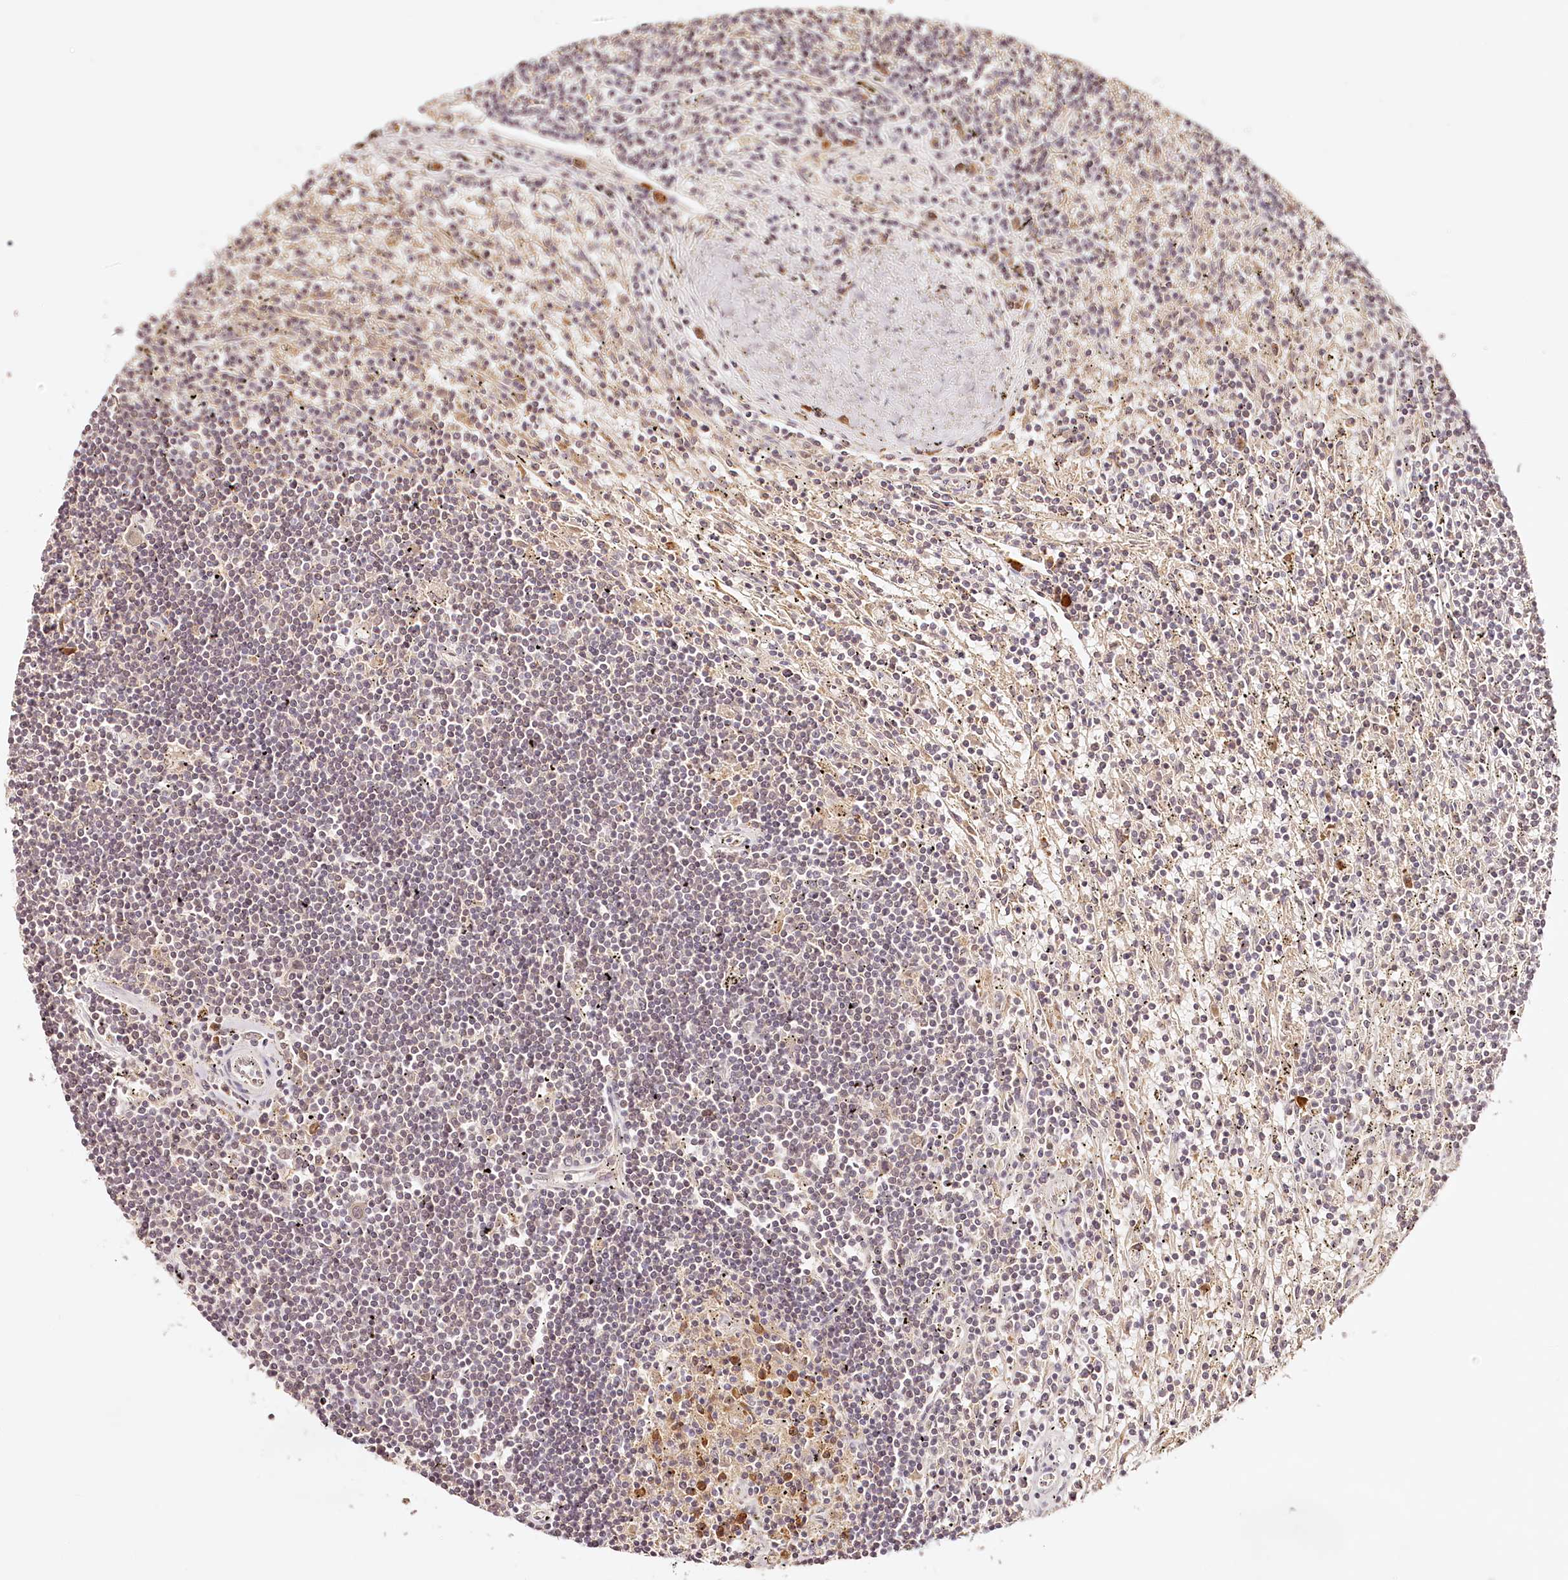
{"staining": {"intensity": "negative", "quantity": "none", "location": "none"}, "tissue": "lymphoma", "cell_type": "Tumor cells", "image_type": "cancer", "snomed": [{"axis": "morphology", "description": "Malignant lymphoma, non-Hodgkin's type, Low grade"}, {"axis": "topography", "description": "Spleen"}], "caption": "IHC image of human lymphoma stained for a protein (brown), which shows no expression in tumor cells.", "gene": "SYNGR1", "patient": {"sex": "male", "age": 76}}